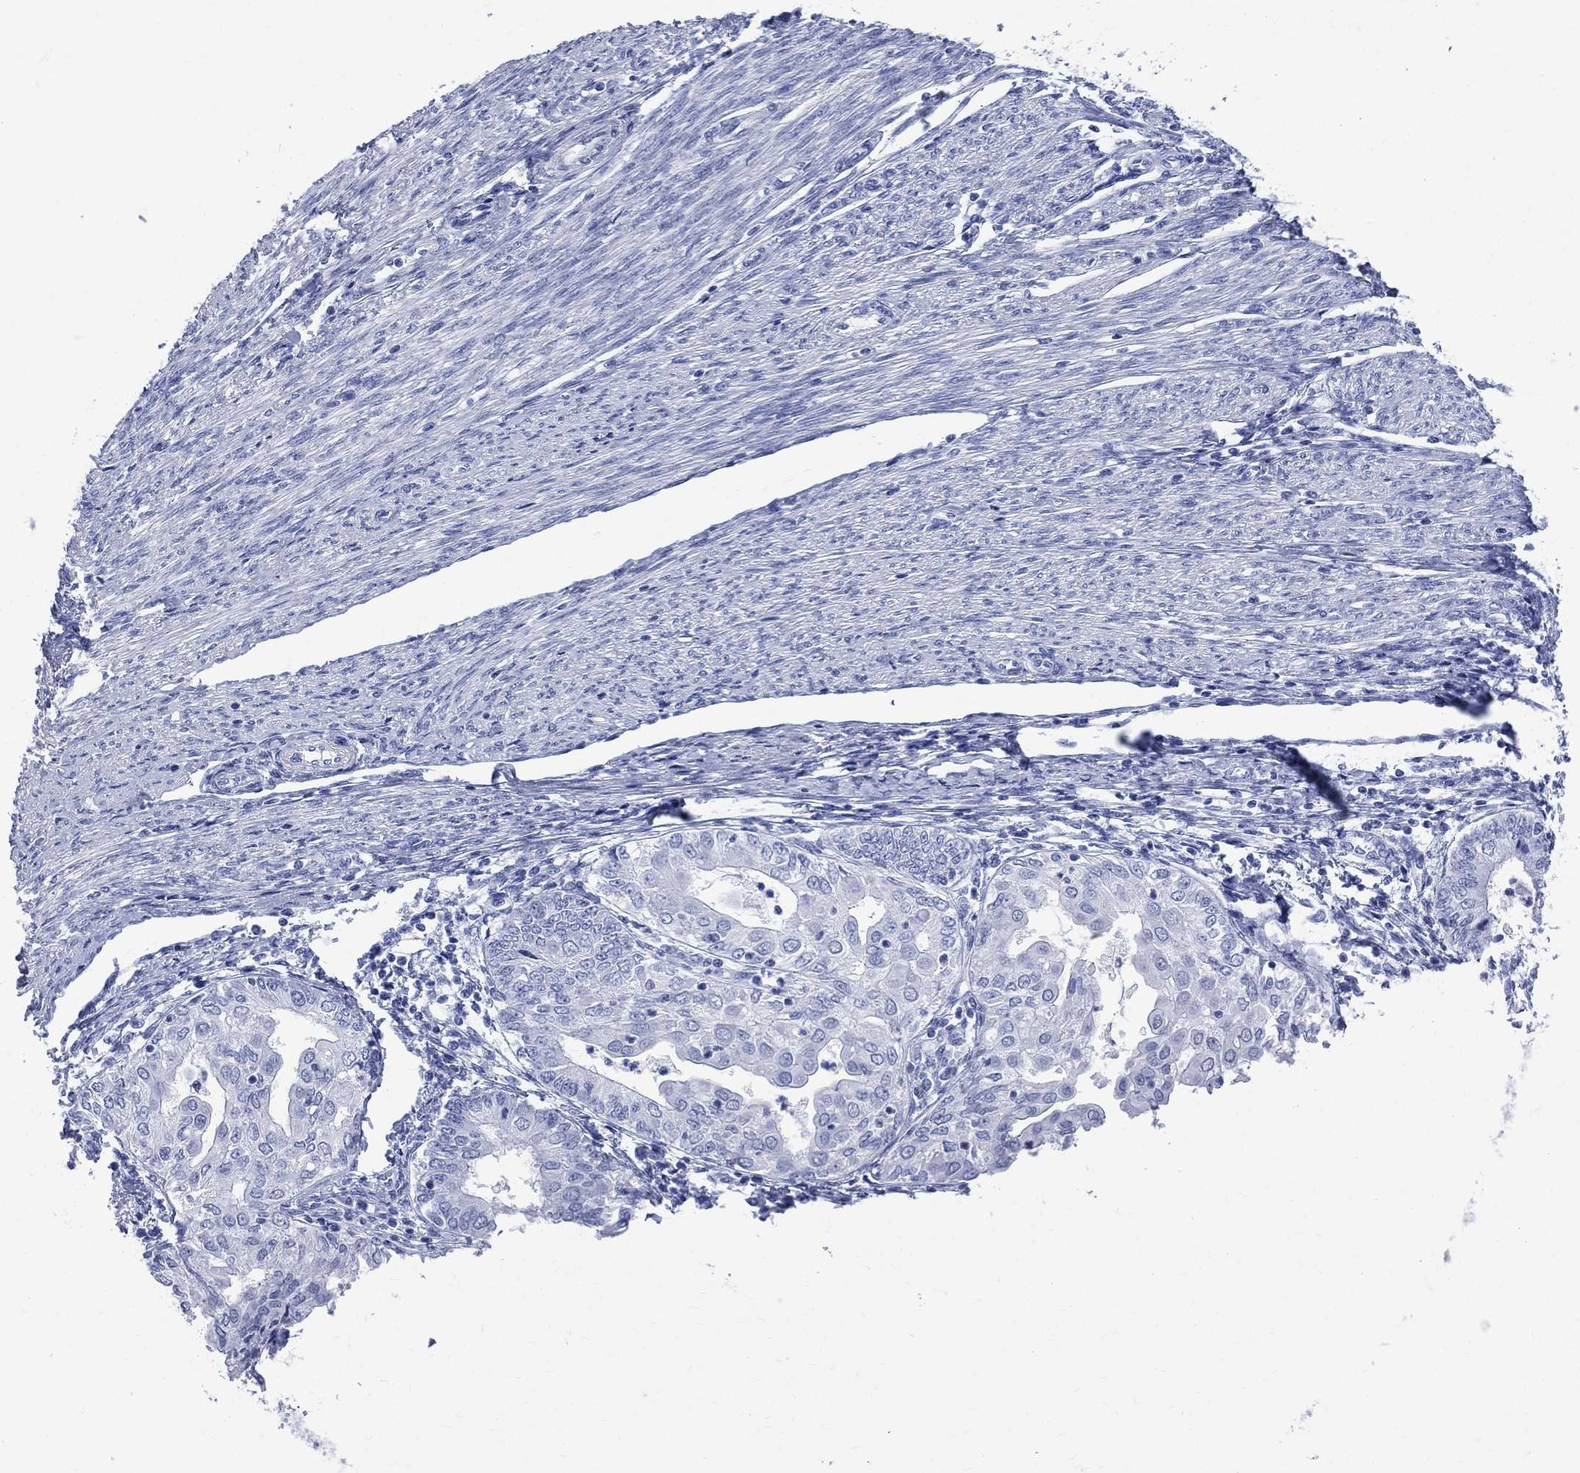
{"staining": {"intensity": "negative", "quantity": "none", "location": "none"}, "tissue": "endometrial cancer", "cell_type": "Tumor cells", "image_type": "cancer", "snomed": [{"axis": "morphology", "description": "Adenocarcinoma, NOS"}, {"axis": "topography", "description": "Endometrium"}], "caption": "Immunohistochemistry of human endometrial cancer reveals no staining in tumor cells. (Brightfield microscopy of DAB (3,3'-diaminobenzidine) IHC at high magnification).", "gene": "SYP", "patient": {"sex": "female", "age": 68}}